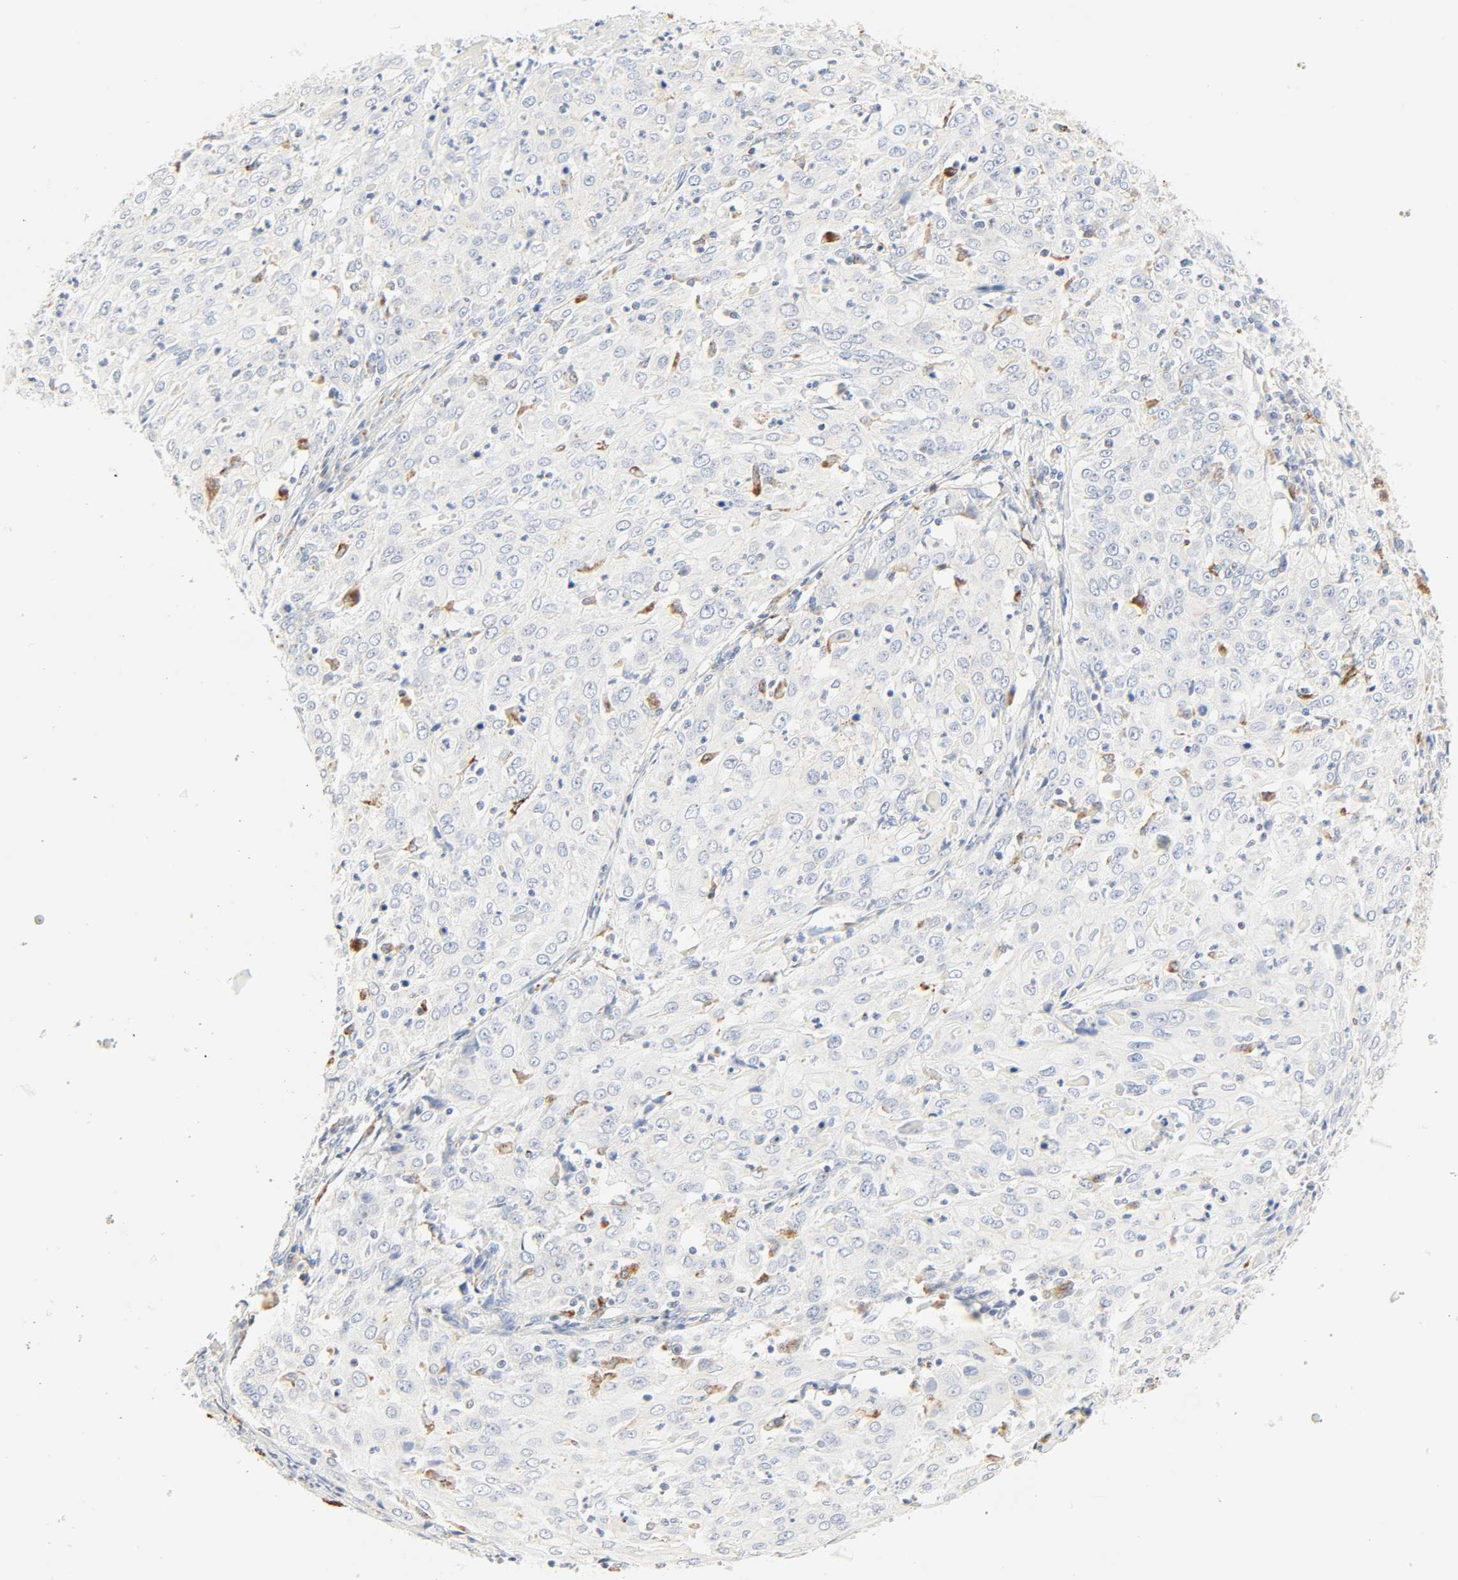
{"staining": {"intensity": "negative", "quantity": "none", "location": "none"}, "tissue": "cervical cancer", "cell_type": "Tumor cells", "image_type": "cancer", "snomed": [{"axis": "morphology", "description": "Squamous cell carcinoma, NOS"}, {"axis": "topography", "description": "Cervix"}], "caption": "This is a photomicrograph of immunohistochemistry staining of squamous cell carcinoma (cervical), which shows no positivity in tumor cells.", "gene": "CAMK2A", "patient": {"sex": "female", "age": 39}}